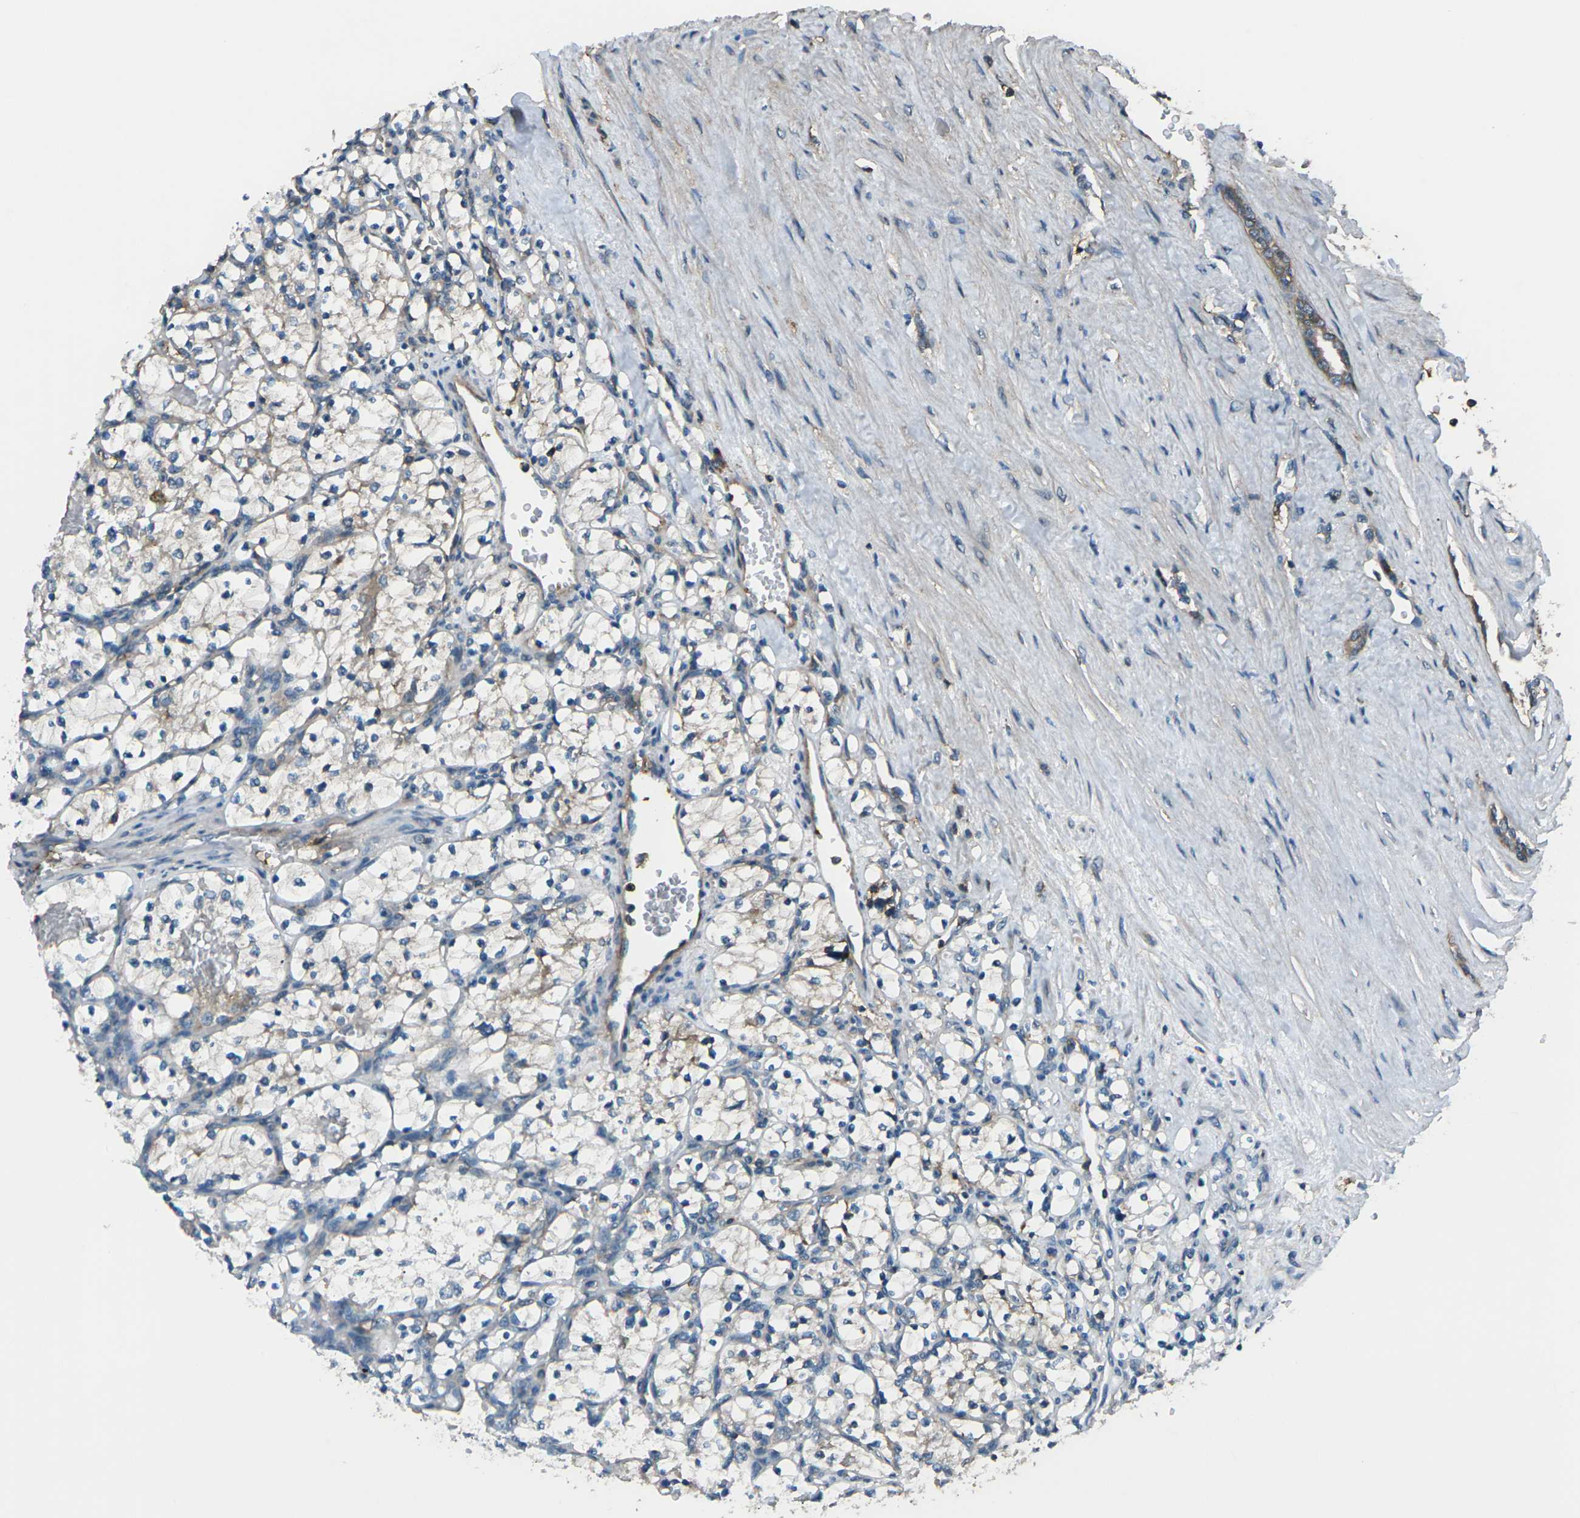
{"staining": {"intensity": "weak", "quantity": "<25%", "location": "cytoplasmic/membranous"}, "tissue": "renal cancer", "cell_type": "Tumor cells", "image_type": "cancer", "snomed": [{"axis": "morphology", "description": "Adenocarcinoma, NOS"}, {"axis": "topography", "description": "Kidney"}], "caption": "The immunohistochemistry (IHC) histopathology image has no significant expression in tumor cells of renal cancer (adenocarcinoma) tissue.", "gene": "CMTM4", "patient": {"sex": "female", "age": 69}}